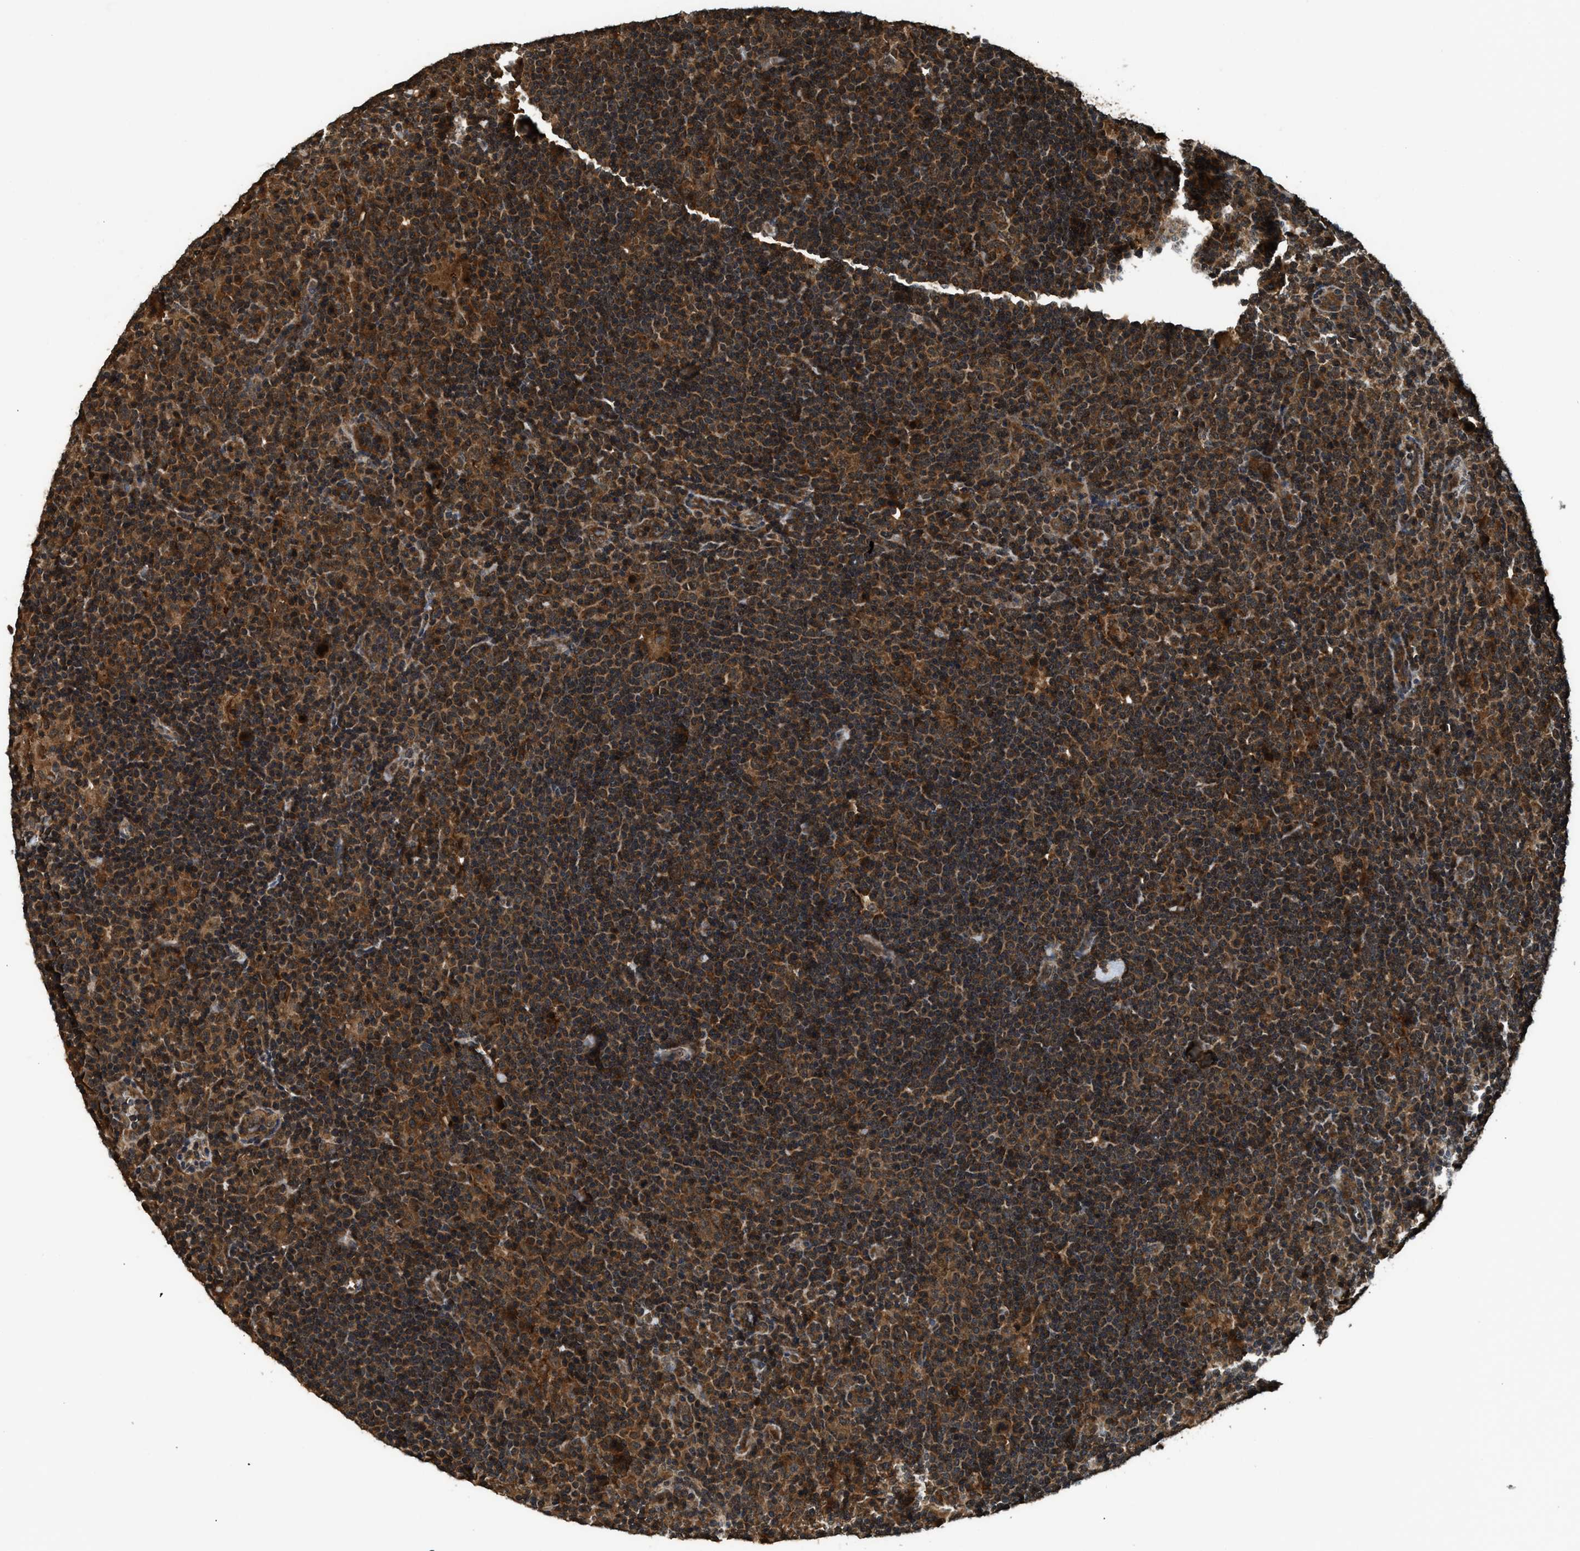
{"staining": {"intensity": "strong", "quantity": ">75%", "location": "cytoplasmic/membranous"}, "tissue": "lymphoma", "cell_type": "Tumor cells", "image_type": "cancer", "snomed": [{"axis": "morphology", "description": "Hodgkin's disease, NOS"}, {"axis": "topography", "description": "Lymph node"}], "caption": "Lymphoma stained for a protein shows strong cytoplasmic/membranous positivity in tumor cells.", "gene": "RPS6KB1", "patient": {"sex": "female", "age": 57}}